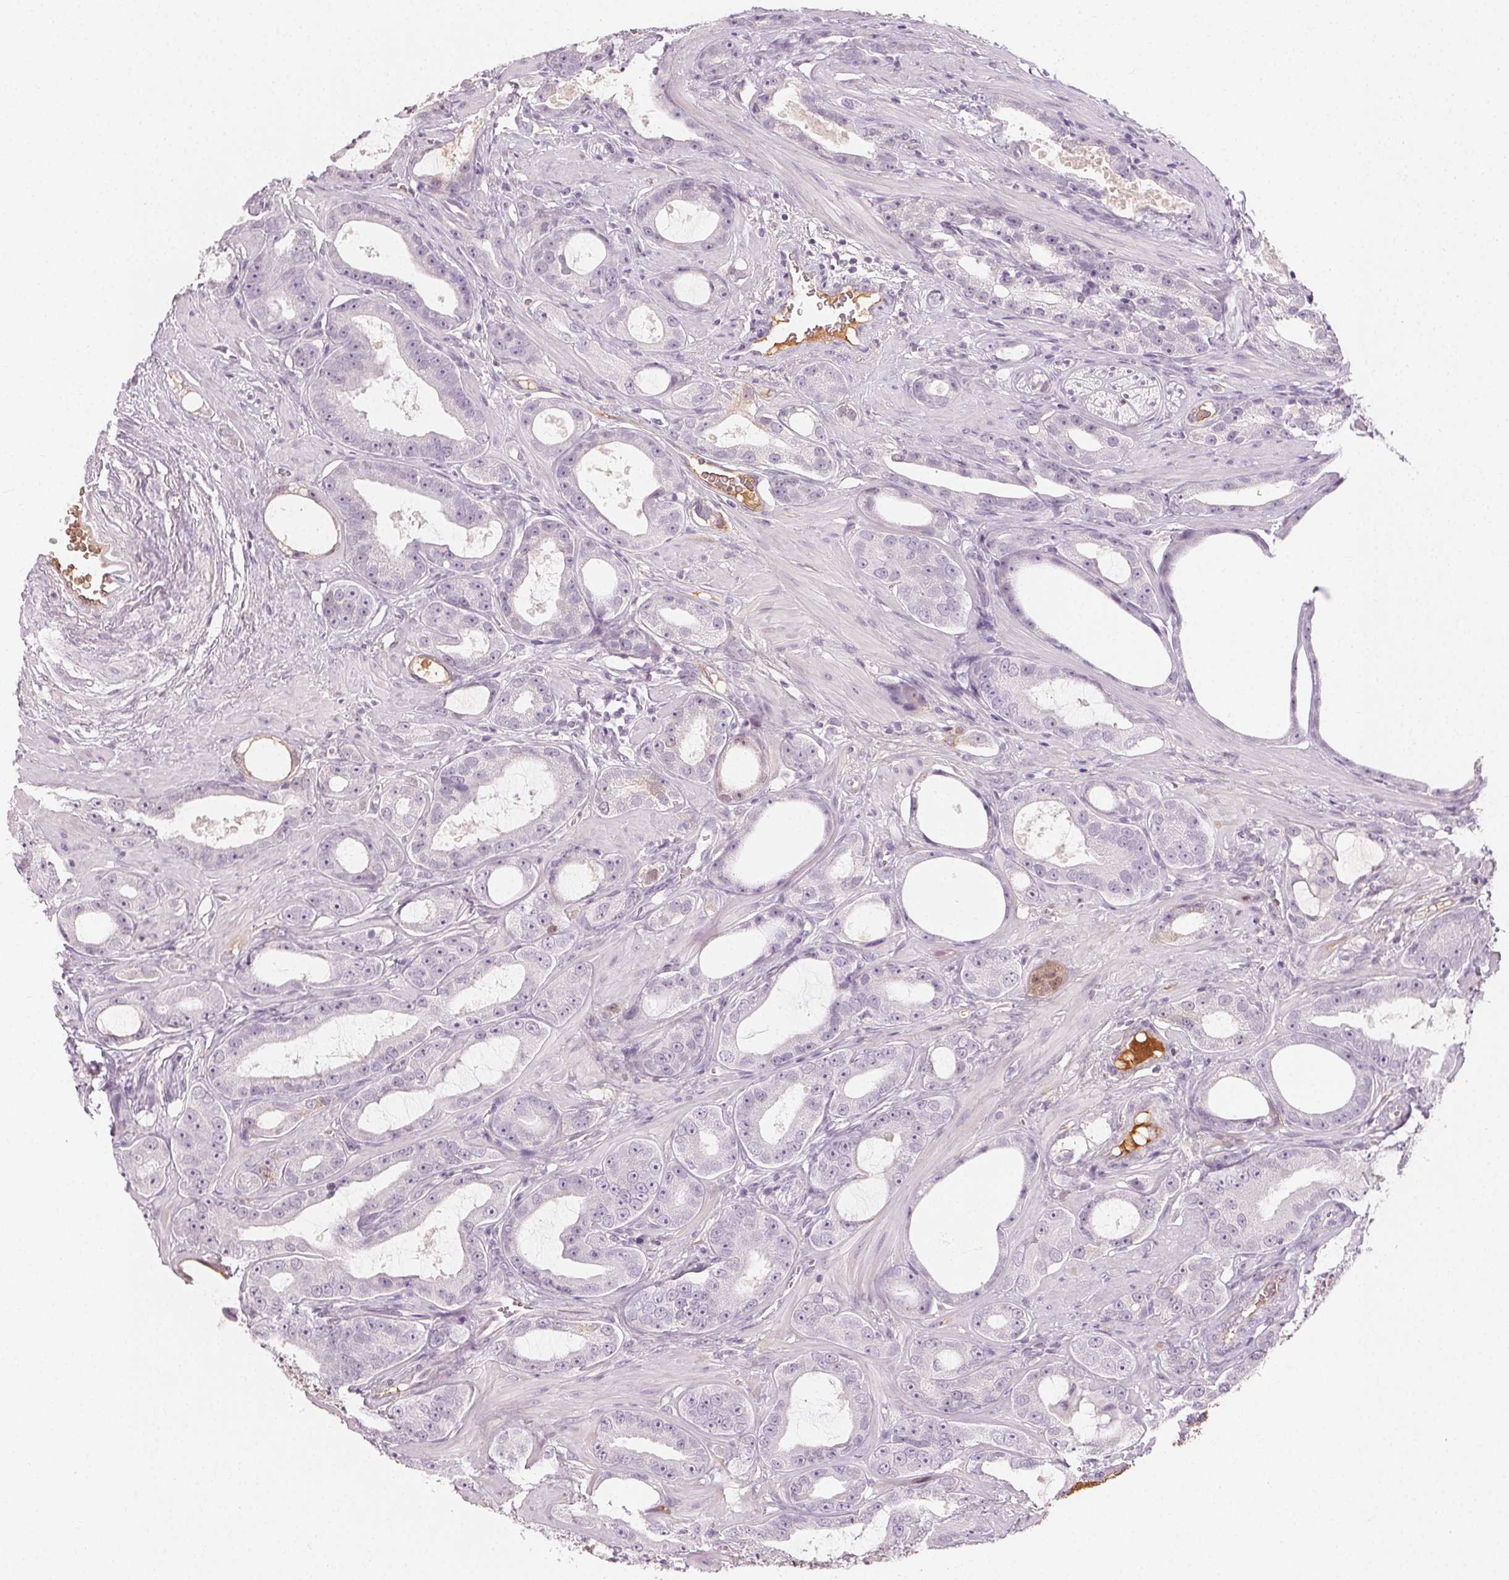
{"staining": {"intensity": "negative", "quantity": "none", "location": "none"}, "tissue": "prostate cancer", "cell_type": "Tumor cells", "image_type": "cancer", "snomed": [{"axis": "morphology", "description": "Adenocarcinoma, High grade"}, {"axis": "topography", "description": "Prostate"}], "caption": "Immunohistochemical staining of high-grade adenocarcinoma (prostate) displays no significant staining in tumor cells.", "gene": "AFM", "patient": {"sex": "male", "age": 65}}